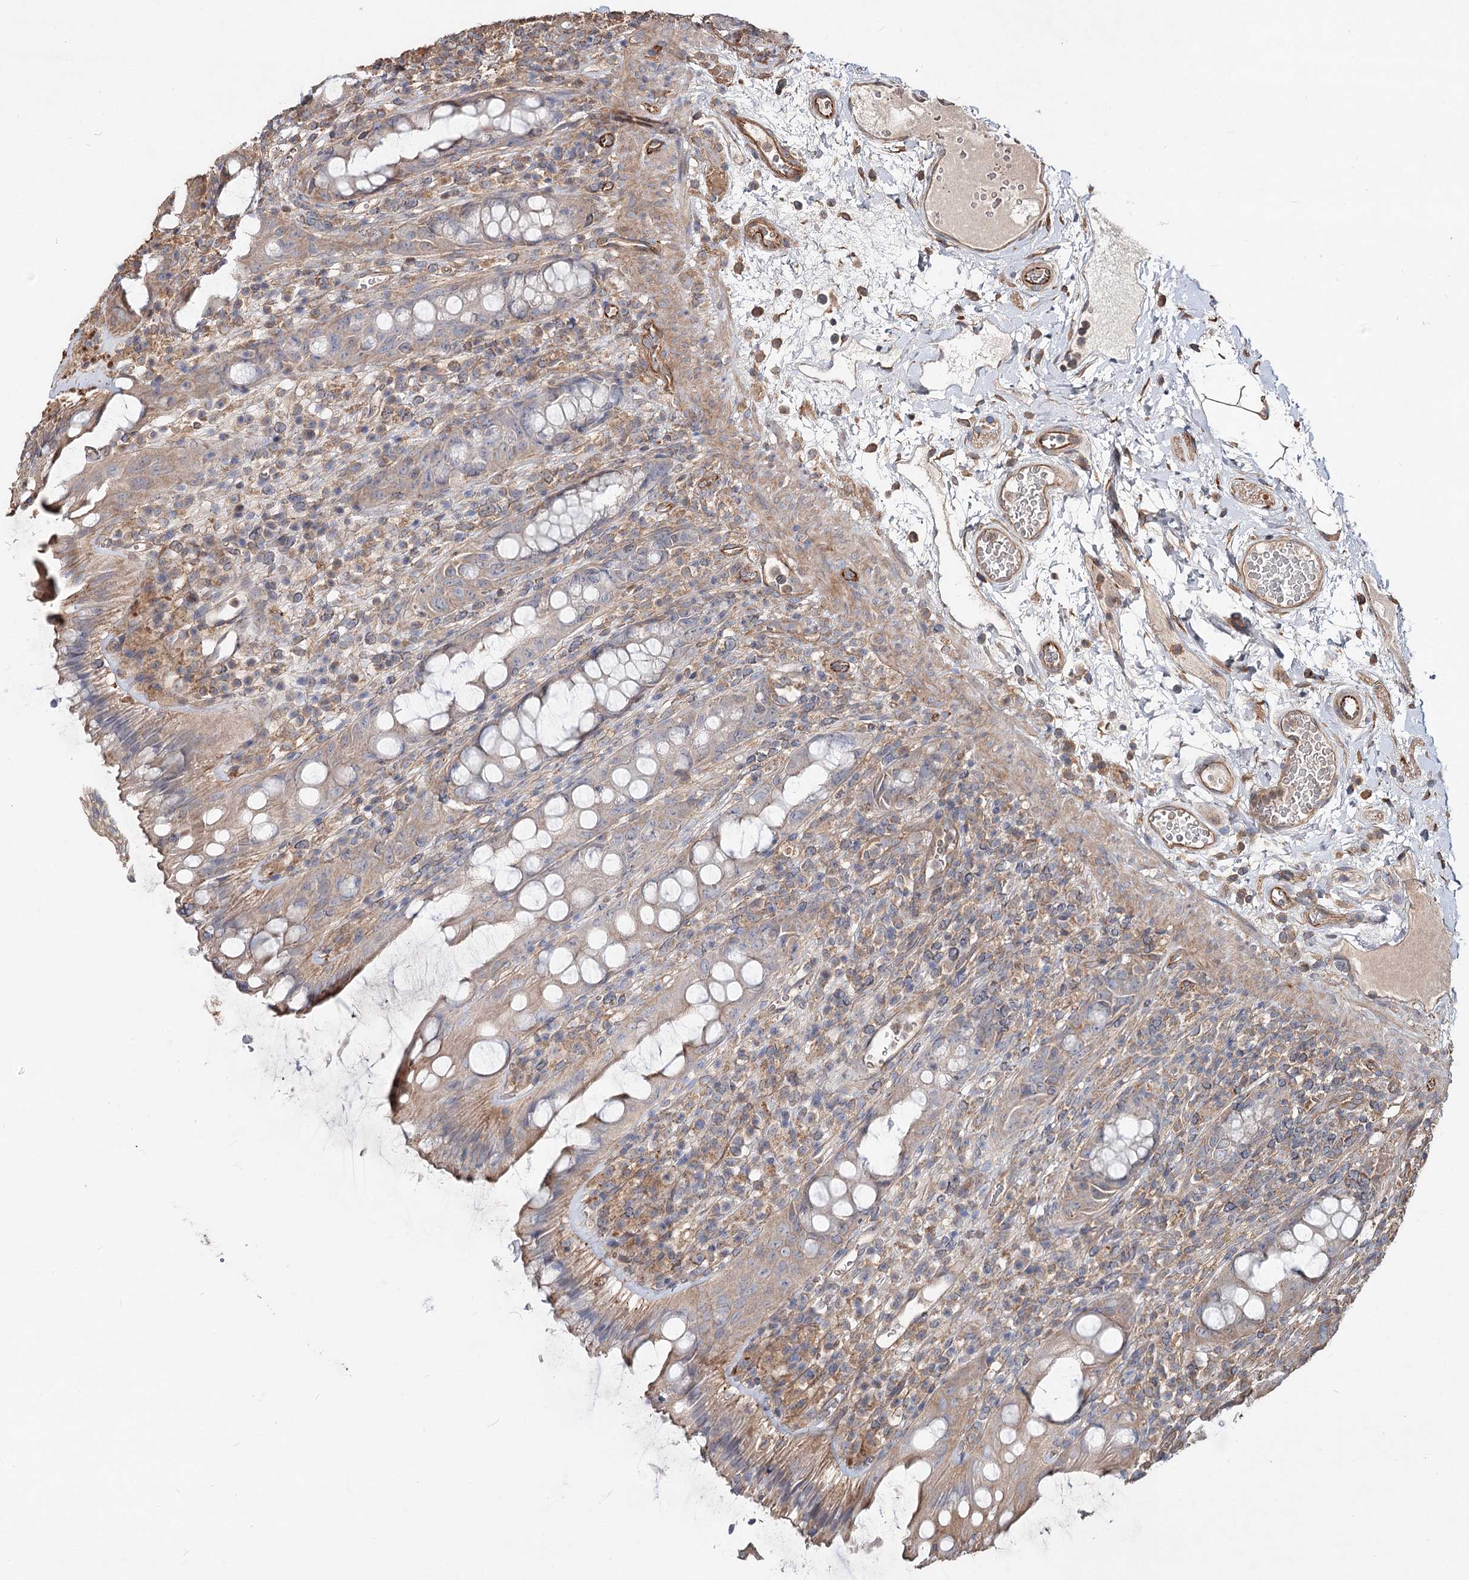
{"staining": {"intensity": "moderate", "quantity": "<25%", "location": "cytoplasmic/membranous"}, "tissue": "rectum", "cell_type": "Glandular cells", "image_type": "normal", "snomed": [{"axis": "morphology", "description": "Normal tissue, NOS"}, {"axis": "topography", "description": "Rectum"}], "caption": "Glandular cells exhibit low levels of moderate cytoplasmic/membranous staining in about <25% of cells in benign rectum.", "gene": "SPART", "patient": {"sex": "female", "age": 57}}